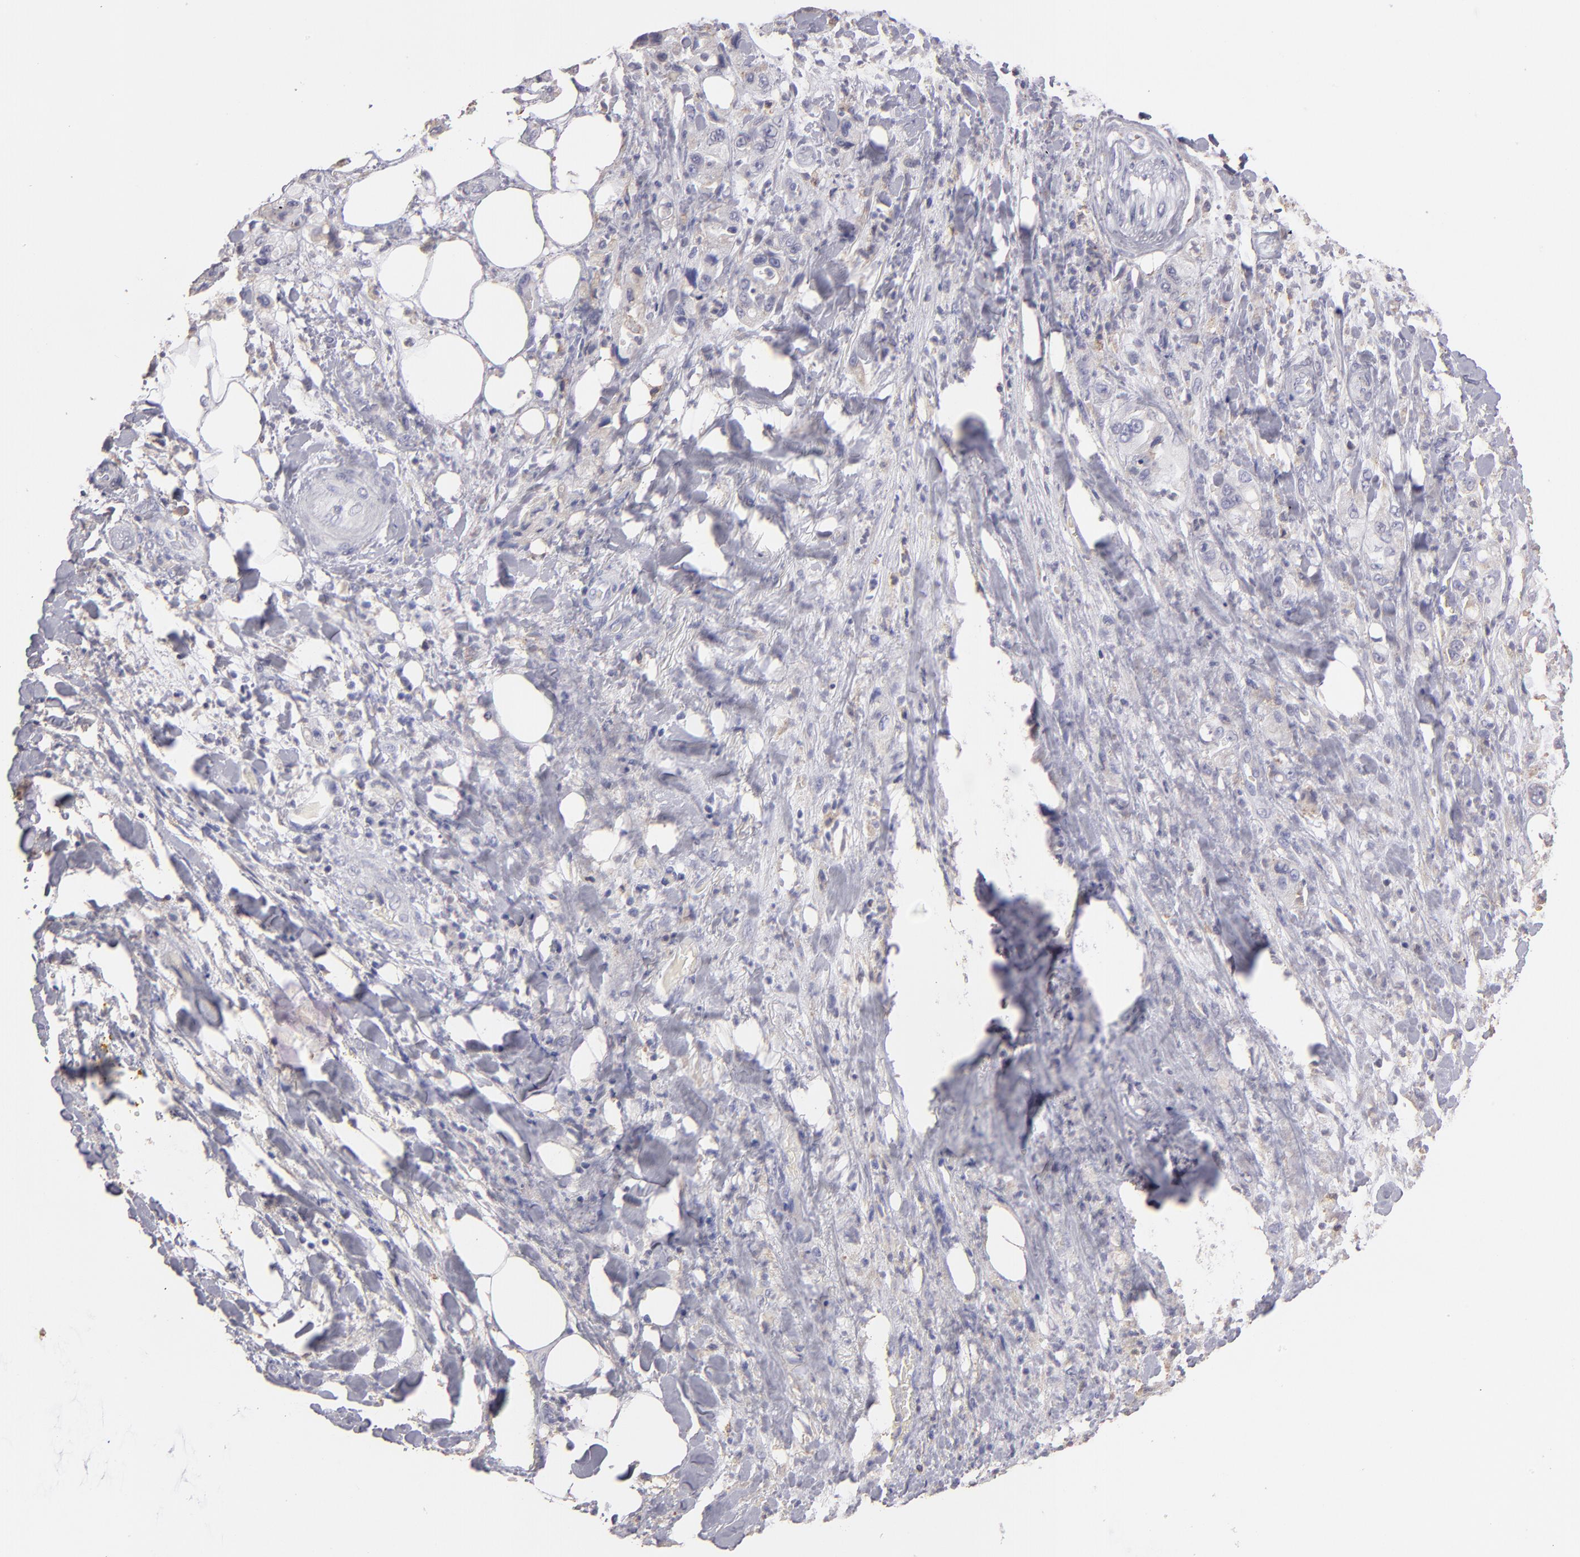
{"staining": {"intensity": "weak", "quantity": "<25%", "location": "cytoplasmic/membranous"}, "tissue": "pancreatic cancer", "cell_type": "Tumor cells", "image_type": "cancer", "snomed": [{"axis": "morphology", "description": "Adenocarcinoma, NOS"}, {"axis": "topography", "description": "Pancreas"}], "caption": "This is an immunohistochemistry (IHC) histopathology image of human pancreatic cancer (adenocarcinoma). There is no staining in tumor cells.", "gene": "CALR", "patient": {"sex": "male", "age": 70}}